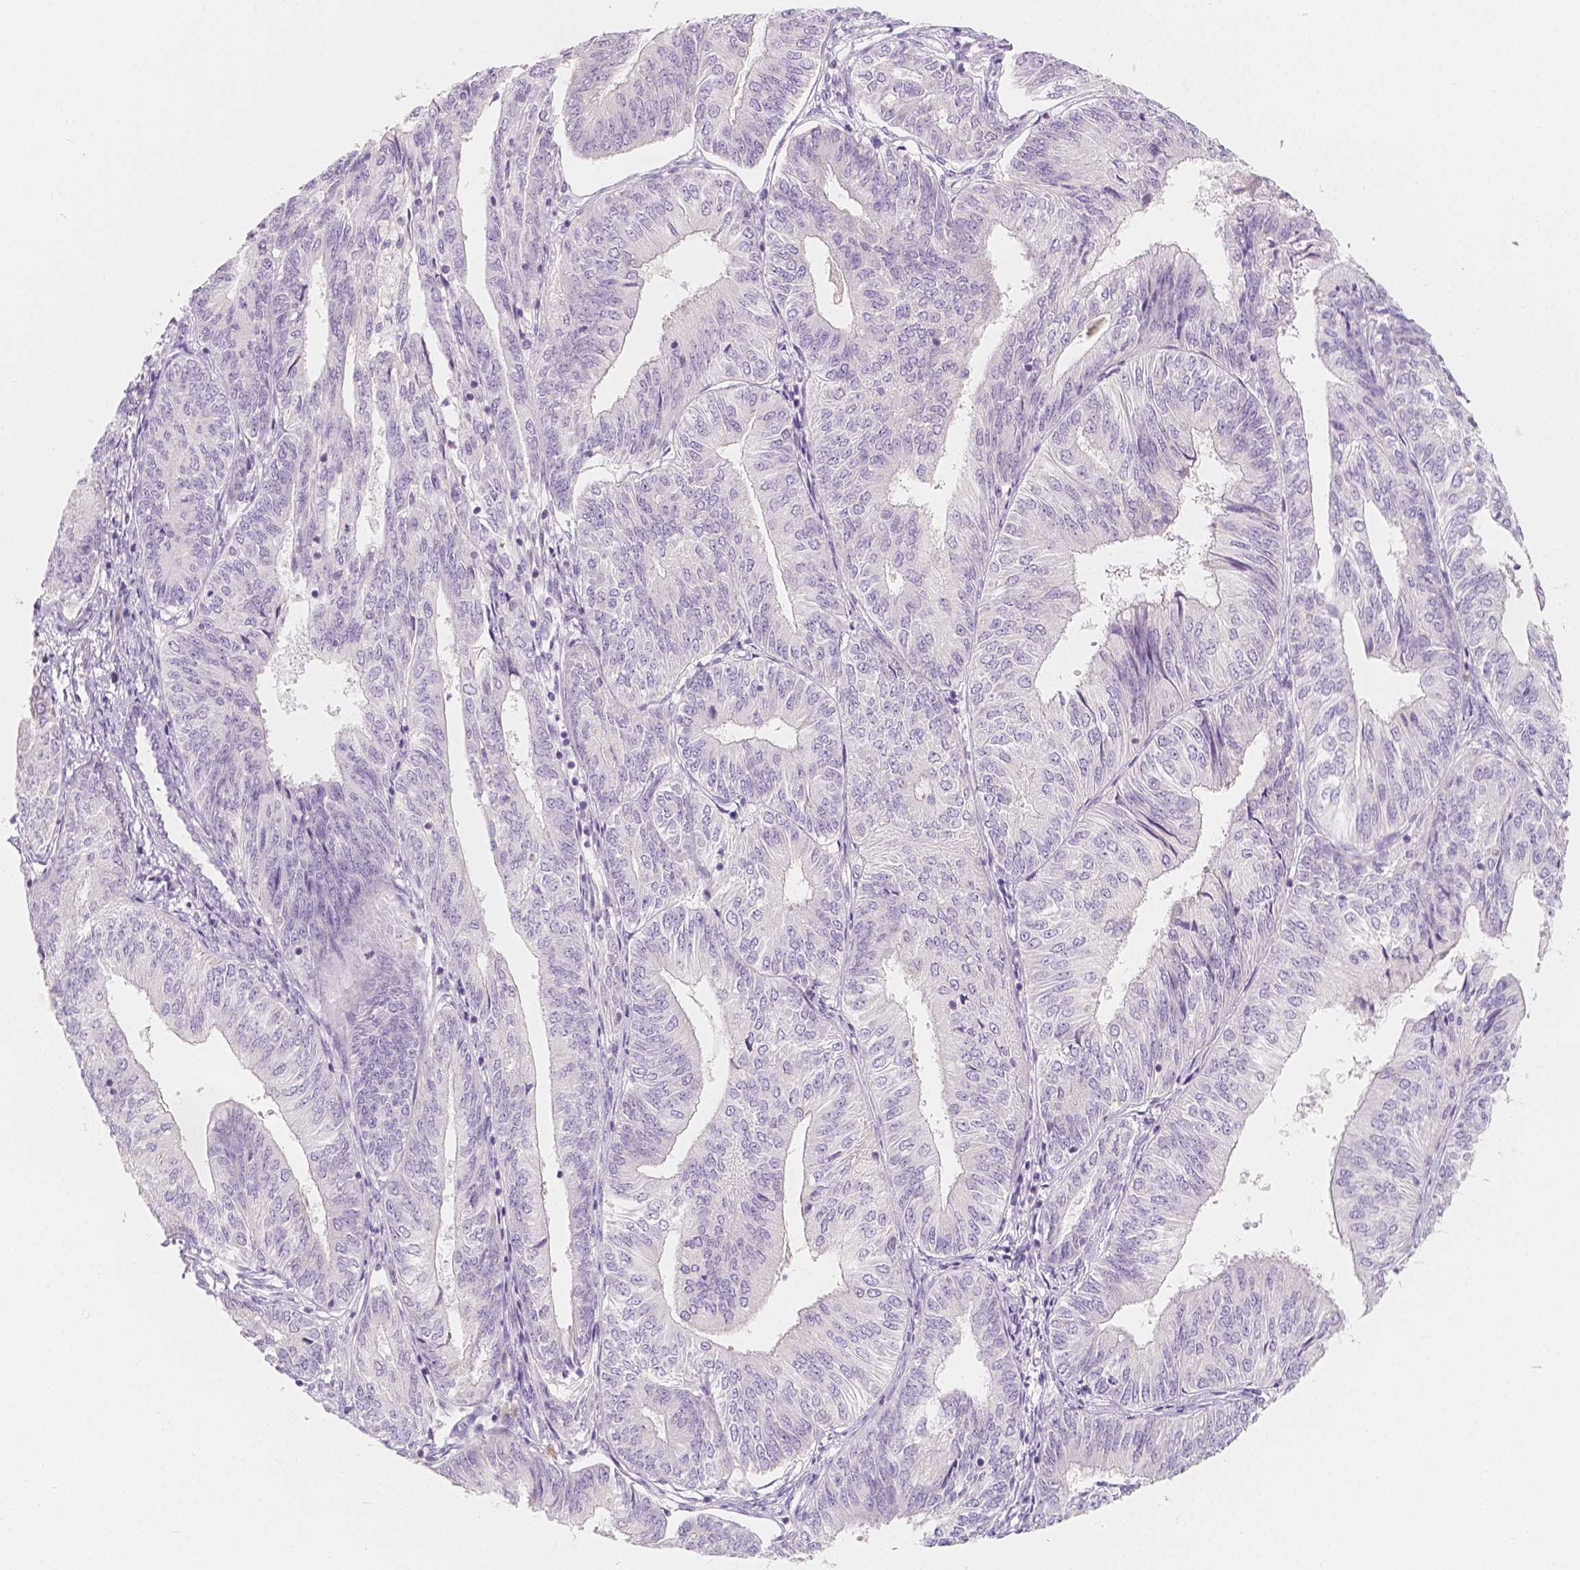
{"staining": {"intensity": "negative", "quantity": "none", "location": "none"}, "tissue": "endometrial cancer", "cell_type": "Tumor cells", "image_type": "cancer", "snomed": [{"axis": "morphology", "description": "Adenocarcinoma, NOS"}, {"axis": "topography", "description": "Endometrium"}], "caption": "An IHC photomicrograph of endometrial cancer is shown. There is no staining in tumor cells of endometrial cancer.", "gene": "BATF", "patient": {"sex": "female", "age": 58}}